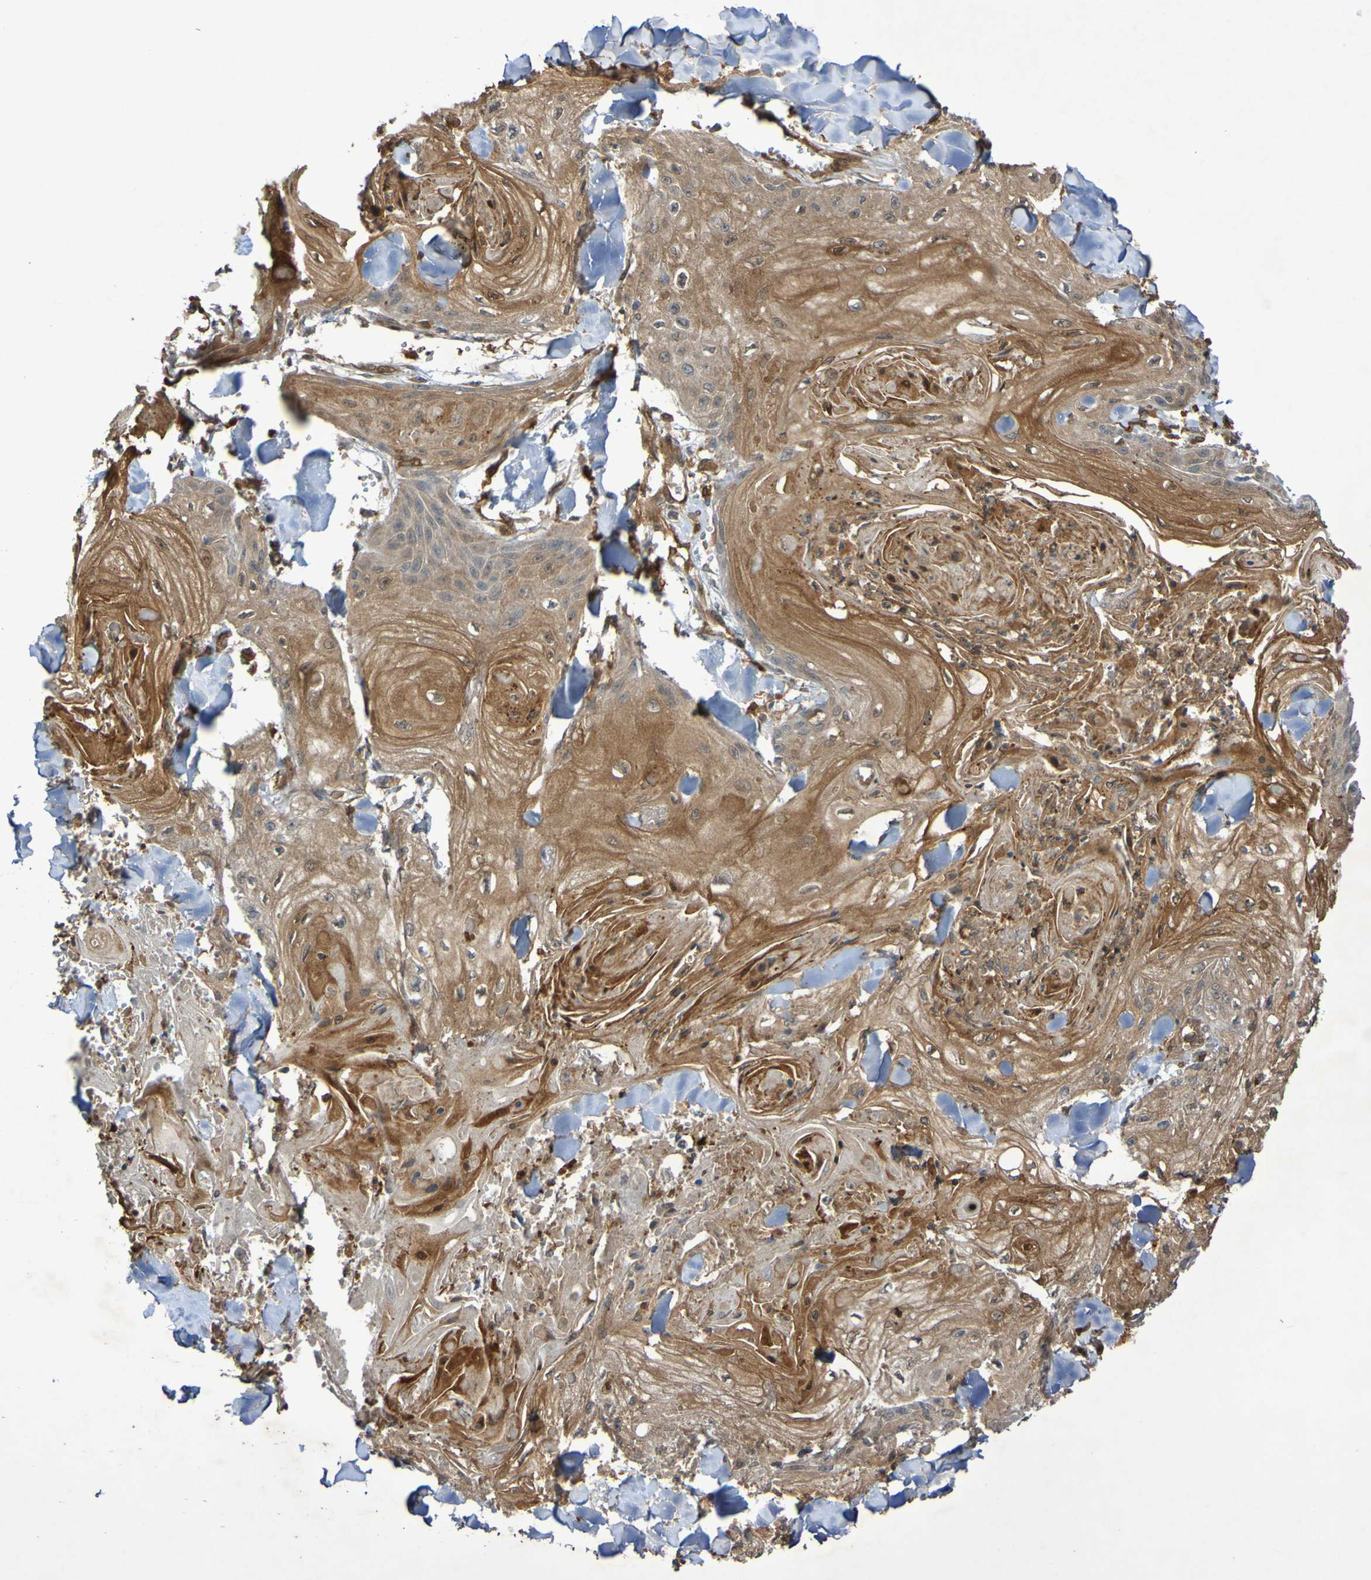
{"staining": {"intensity": "moderate", "quantity": ">75%", "location": "cytoplasmic/membranous"}, "tissue": "skin cancer", "cell_type": "Tumor cells", "image_type": "cancer", "snomed": [{"axis": "morphology", "description": "Squamous cell carcinoma, NOS"}, {"axis": "topography", "description": "Skin"}], "caption": "High-power microscopy captured an immunohistochemistry micrograph of skin cancer (squamous cell carcinoma), revealing moderate cytoplasmic/membranous staining in about >75% of tumor cells.", "gene": "SERPINB6", "patient": {"sex": "male", "age": 74}}